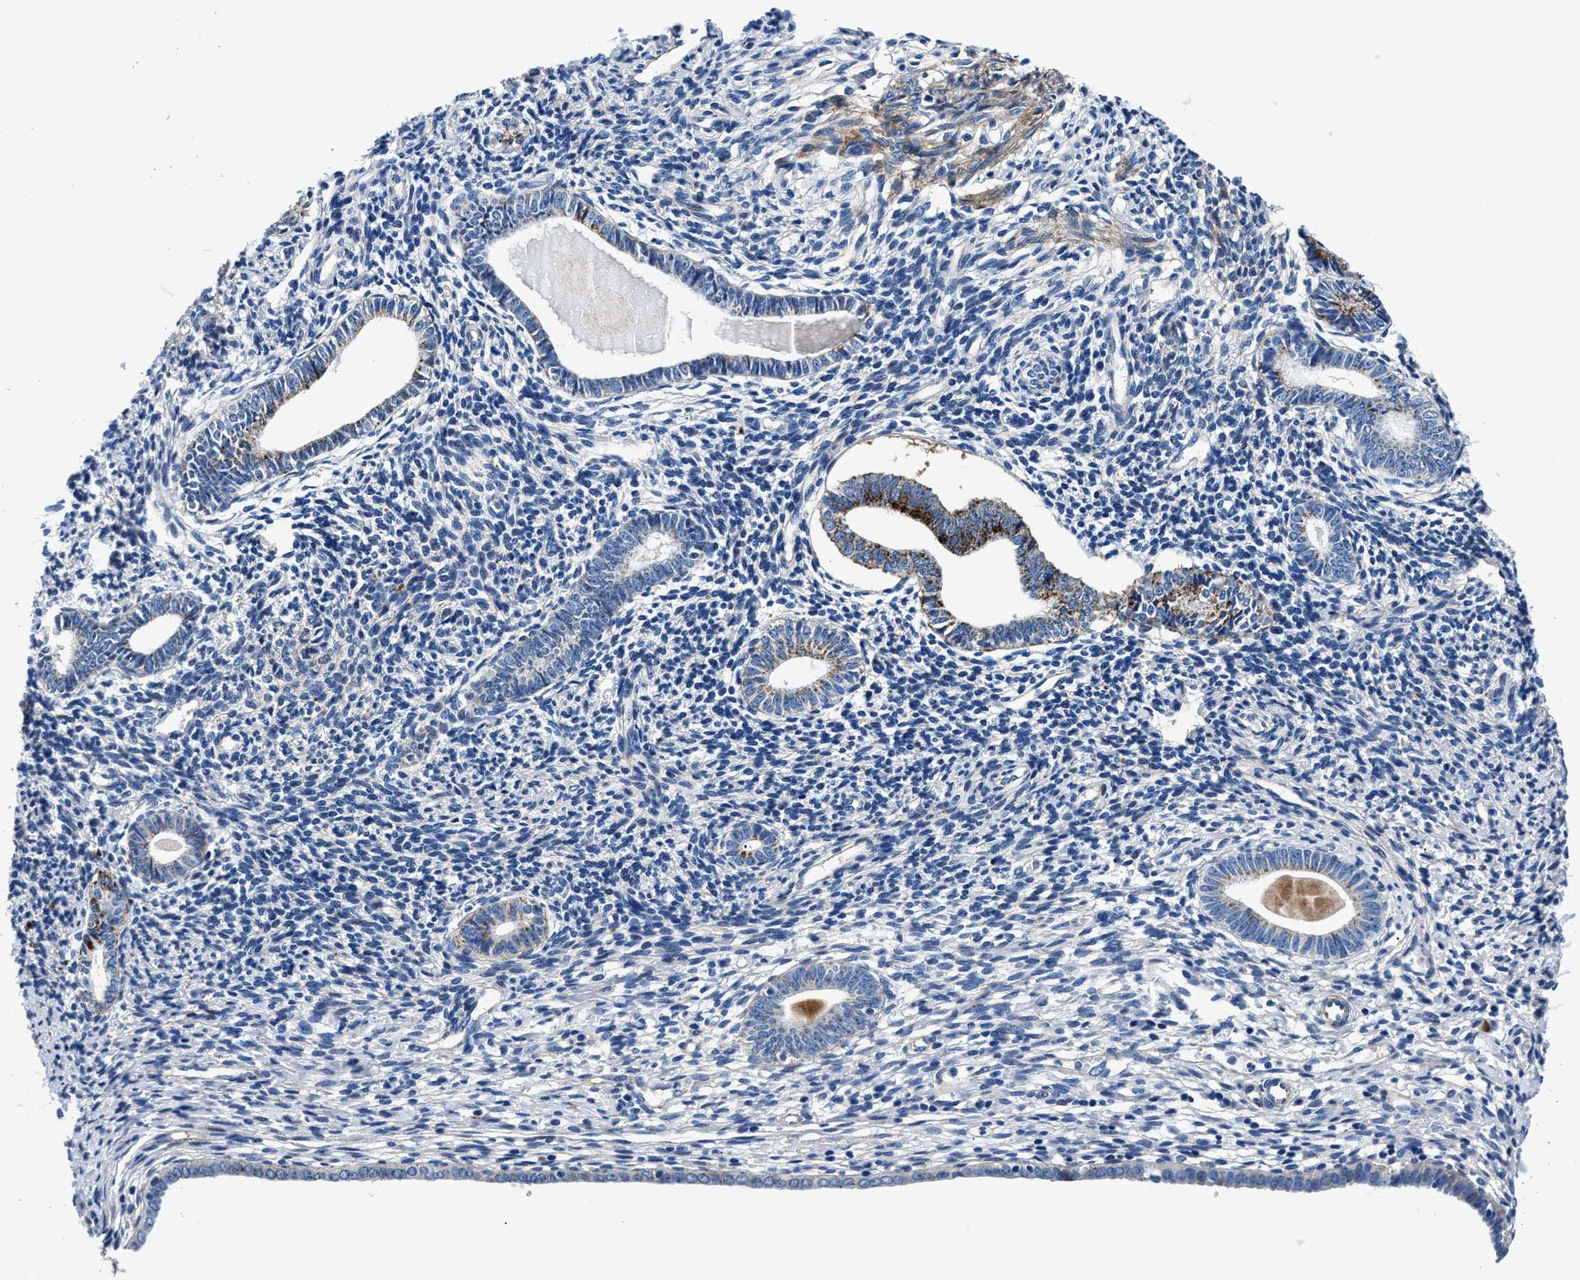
{"staining": {"intensity": "negative", "quantity": "none", "location": "none"}, "tissue": "endometrium", "cell_type": "Cells in endometrial stroma", "image_type": "normal", "snomed": [{"axis": "morphology", "description": "Normal tissue, NOS"}, {"axis": "topography", "description": "Endometrium"}], "caption": "A high-resolution histopathology image shows immunohistochemistry (IHC) staining of unremarkable endometrium, which shows no significant expression in cells in endometrial stroma. (Immunohistochemistry (ihc), brightfield microscopy, high magnification).", "gene": "DAG1", "patient": {"sex": "female", "age": 71}}